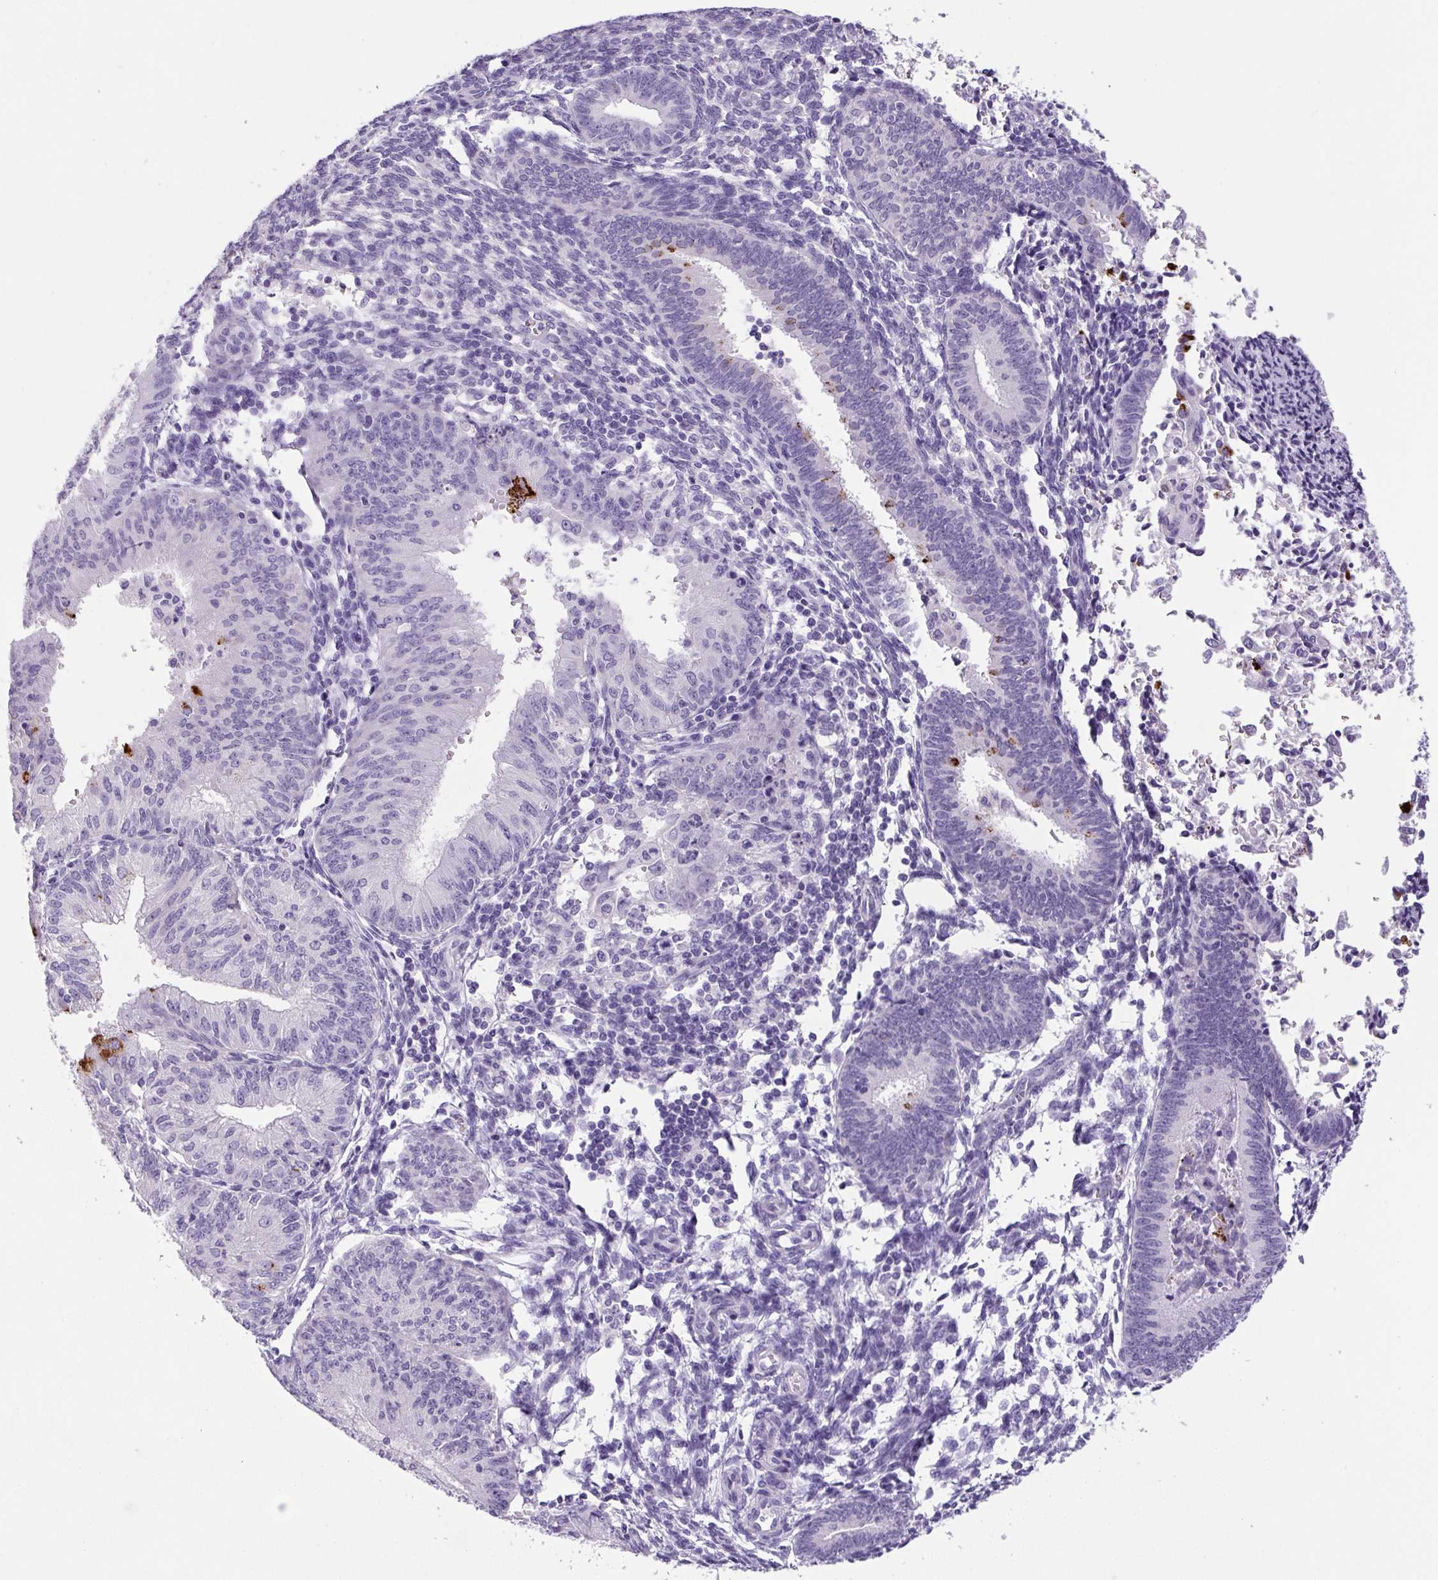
{"staining": {"intensity": "strong", "quantity": "<25%", "location": "cytoplasmic/membranous"}, "tissue": "endometrial cancer", "cell_type": "Tumor cells", "image_type": "cancer", "snomed": [{"axis": "morphology", "description": "Adenocarcinoma, NOS"}, {"axis": "topography", "description": "Endometrium"}], "caption": "Immunohistochemical staining of adenocarcinoma (endometrial) reveals medium levels of strong cytoplasmic/membranous protein positivity in about <25% of tumor cells. Immunohistochemistry (ihc) stains the protein in brown and the nuclei are stained blue.", "gene": "CHGA", "patient": {"sex": "female", "age": 50}}